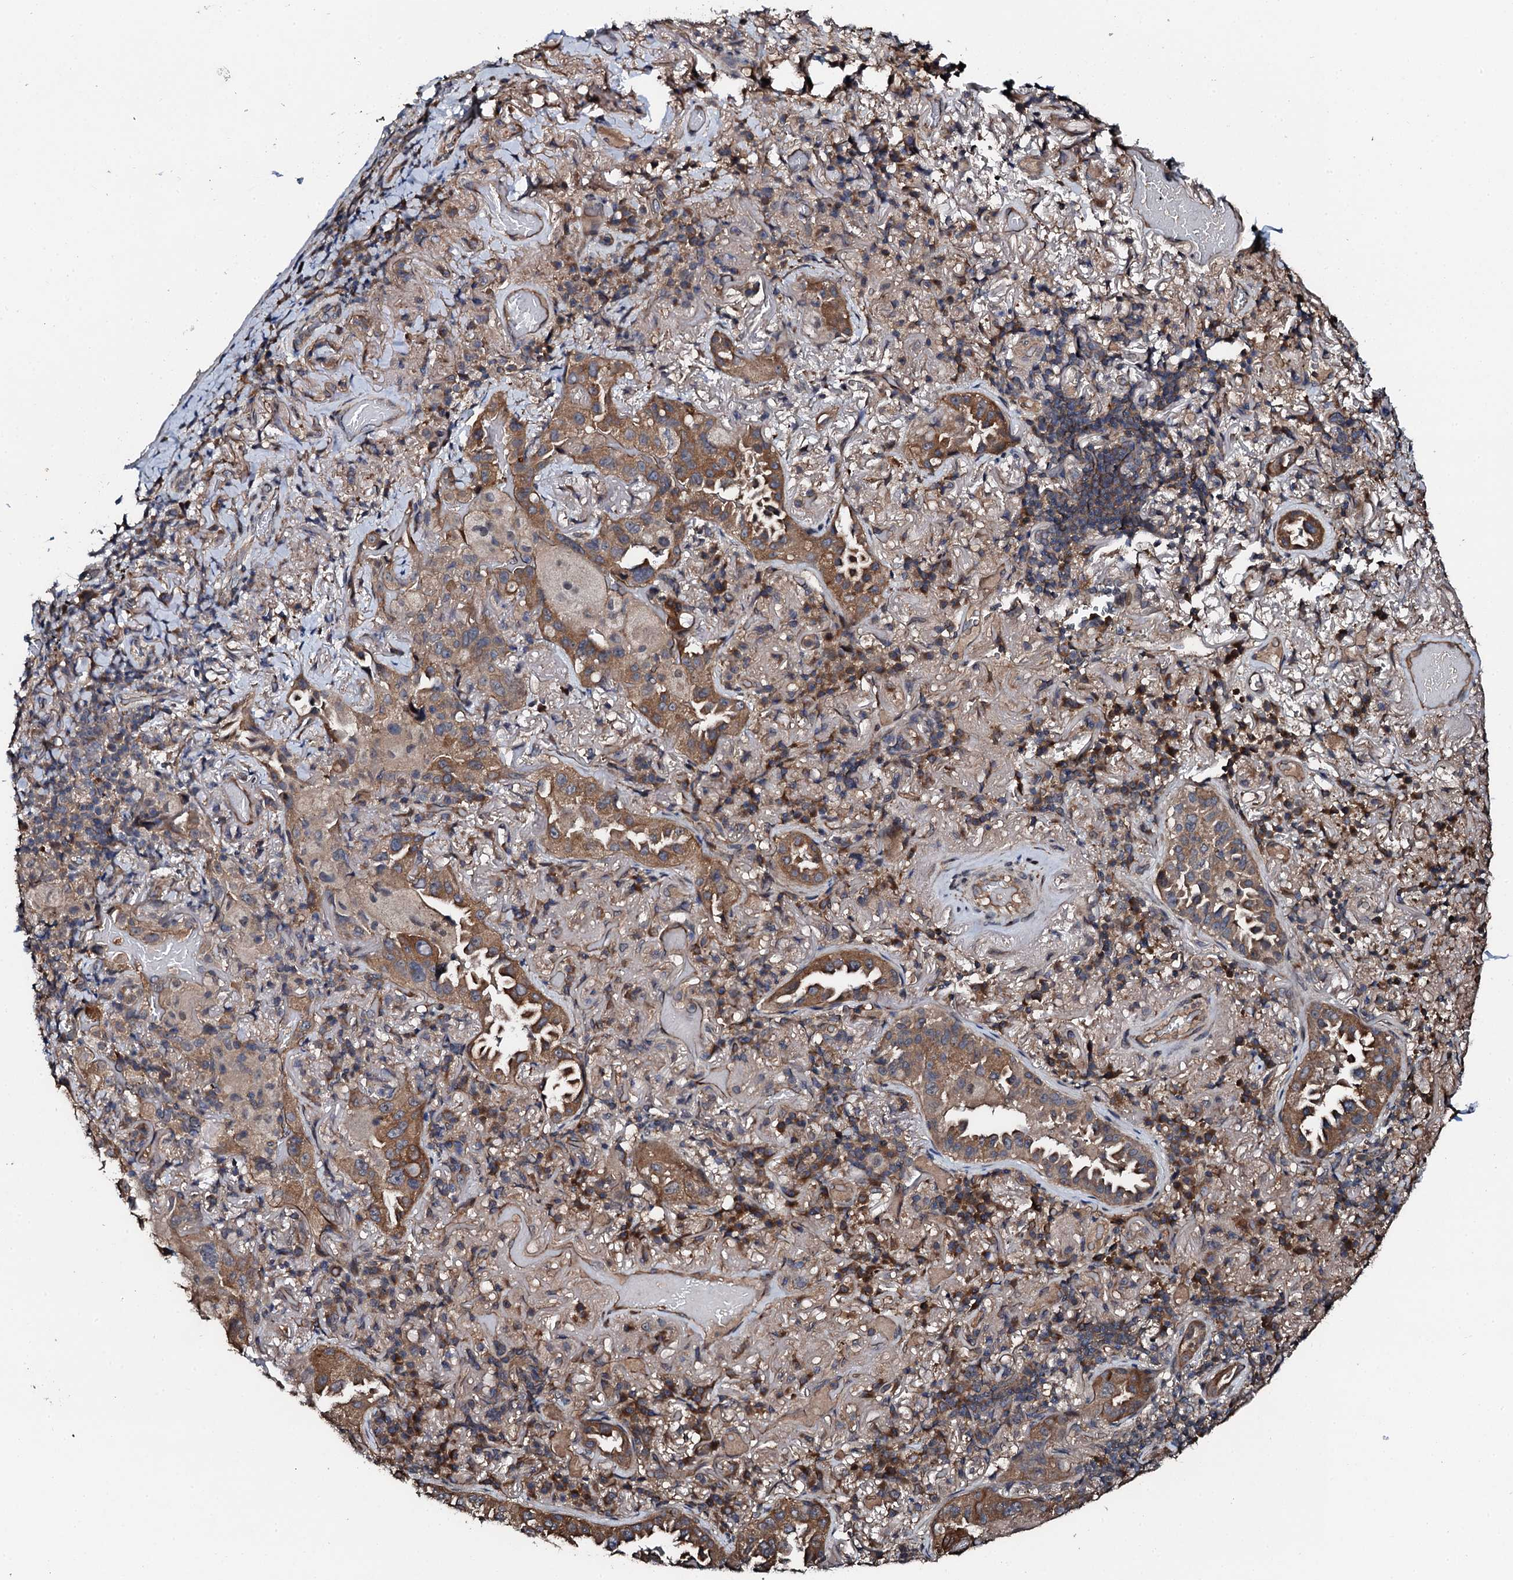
{"staining": {"intensity": "moderate", "quantity": ">75%", "location": "cytoplasmic/membranous"}, "tissue": "lung cancer", "cell_type": "Tumor cells", "image_type": "cancer", "snomed": [{"axis": "morphology", "description": "Adenocarcinoma, NOS"}, {"axis": "topography", "description": "Lung"}], "caption": "High-power microscopy captured an immunohistochemistry histopathology image of lung adenocarcinoma, revealing moderate cytoplasmic/membranous expression in approximately >75% of tumor cells.", "gene": "FLYWCH1", "patient": {"sex": "female", "age": 69}}